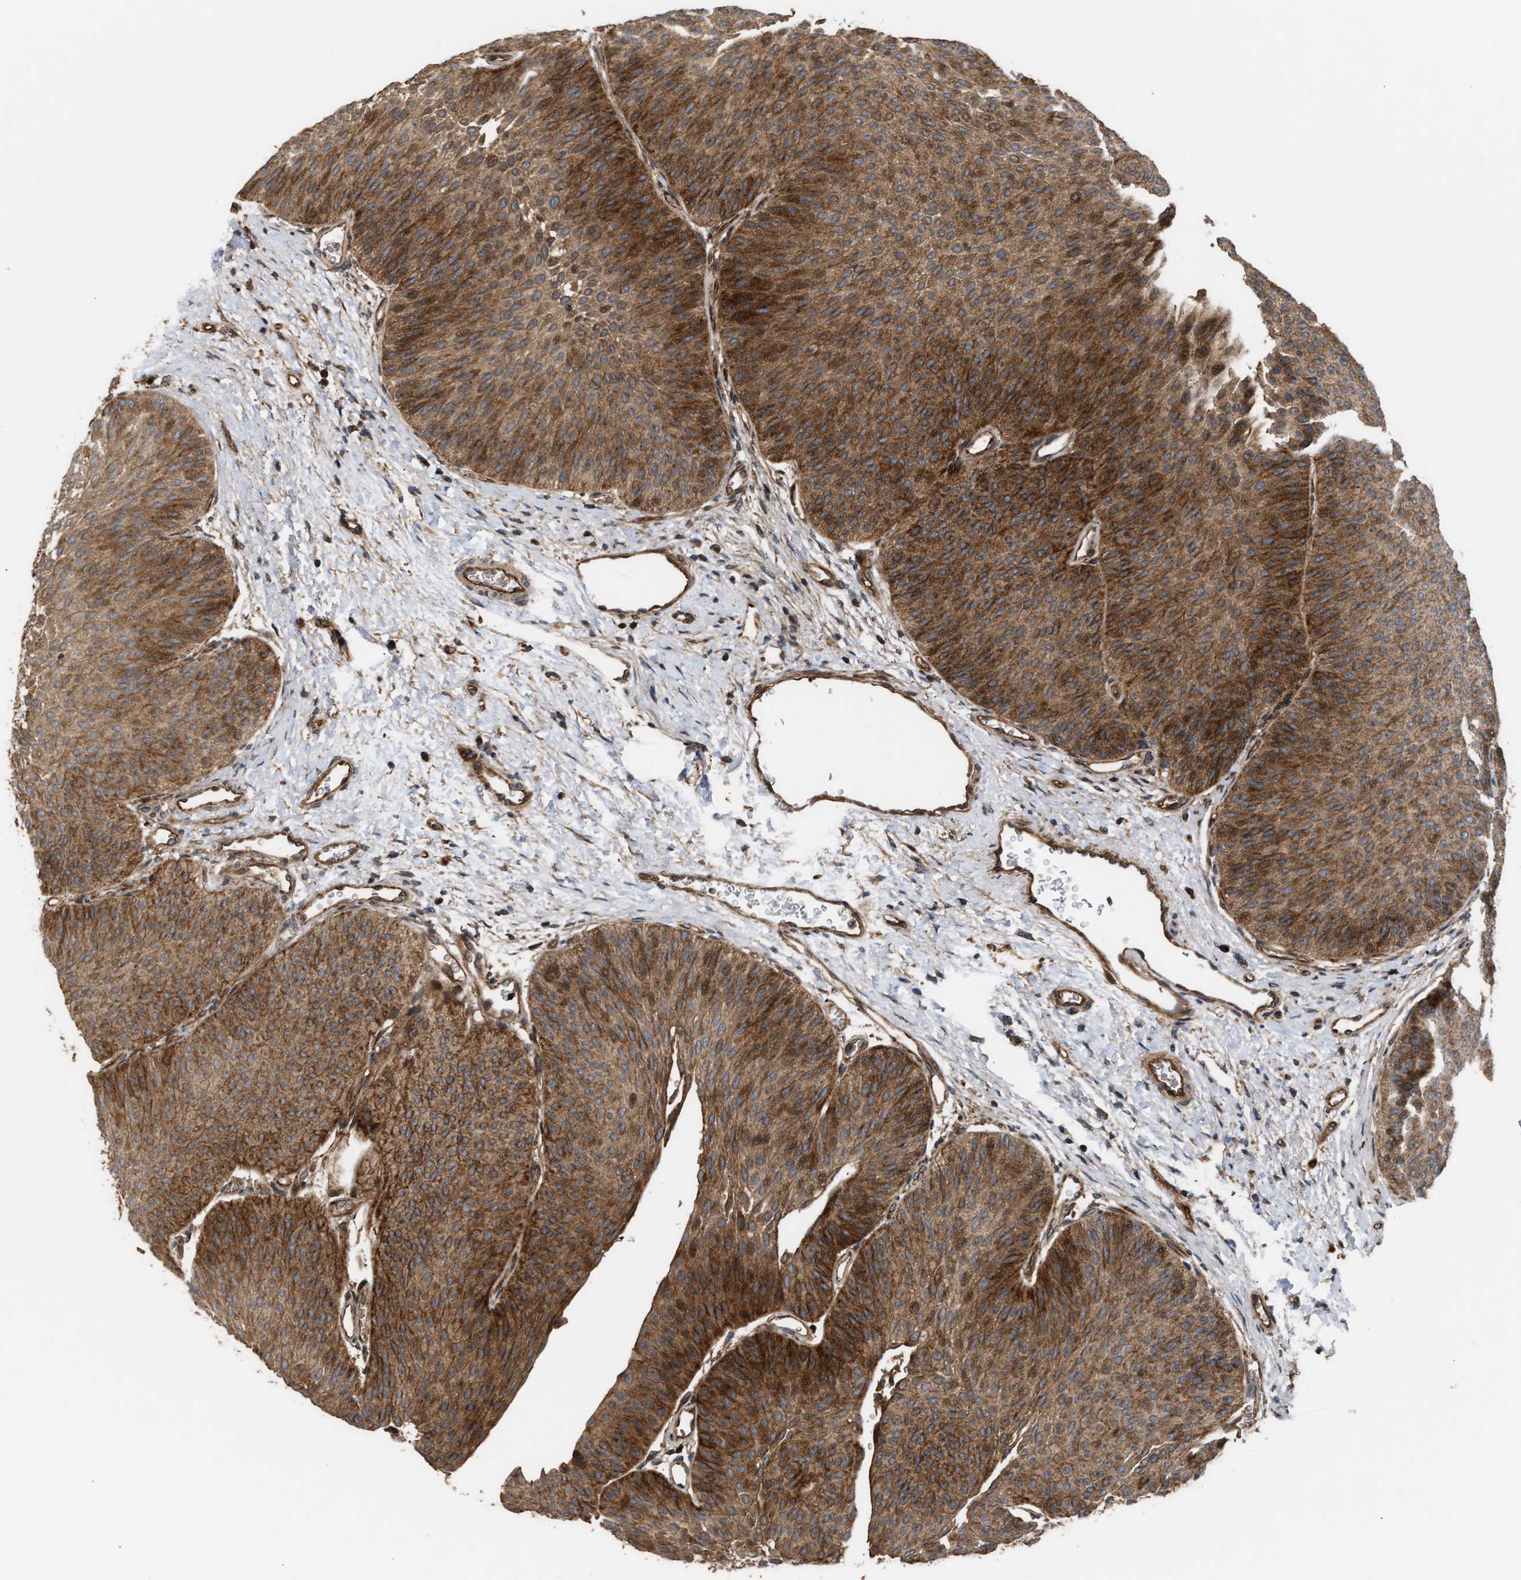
{"staining": {"intensity": "strong", "quantity": ">75%", "location": "cytoplasmic/membranous"}, "tissue": "urothelial cancer", "cell_type": "Tumor cells", "image_type": "cancer", "snomed": [{"axis": "morphology", "description": "Urothelial carcinoma, Low grade"}, {"axis": "topography", "description": "Urinary bladder"}], "caption": "Immunohistochemical staining of urothelial carcinoma (low-grade) reveals strong cytoplasmic/membranous protein positivity in approximately >75% of tumor cells.", "gene": "STAU1", "patient": {"sex": "female", "age": 60}}